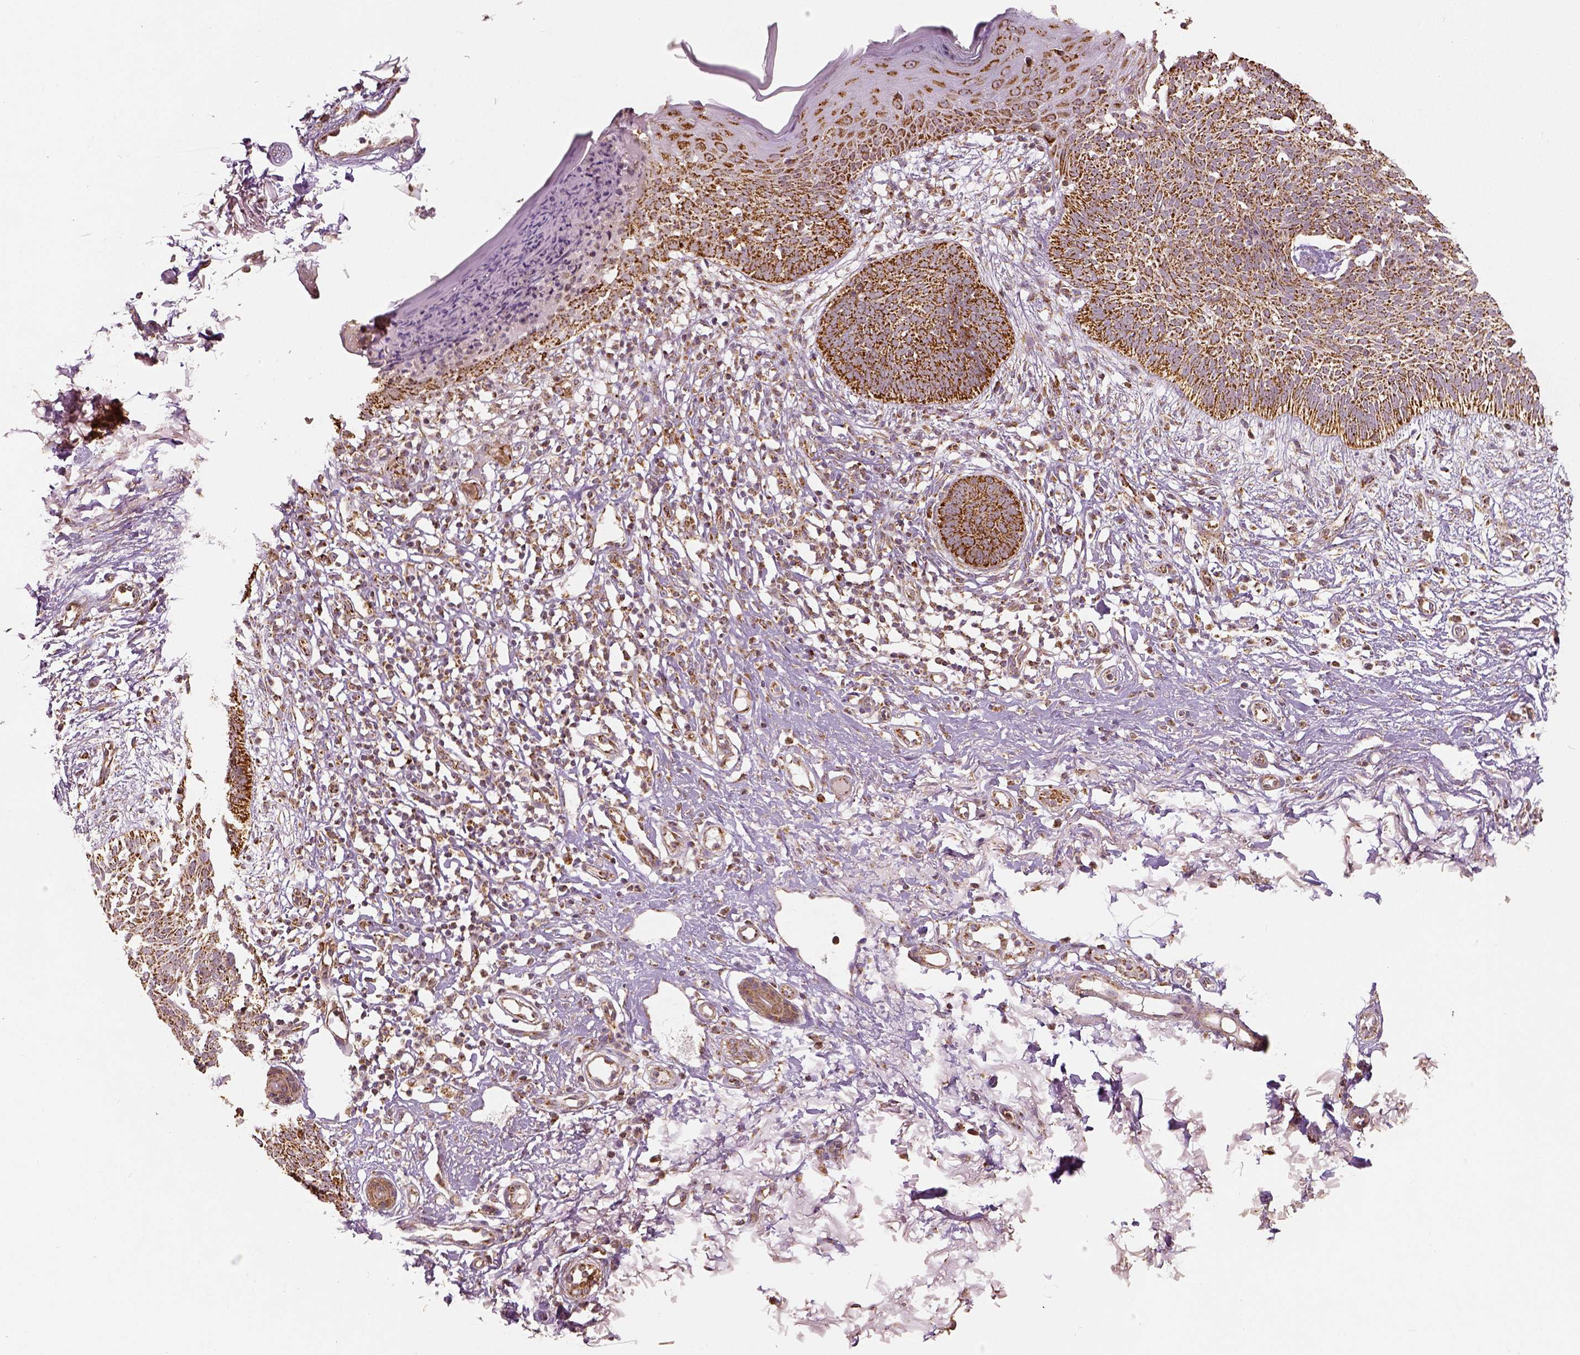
{"staining": {"intensity": "strong", "quantity": ">75%", "location": "cytoplasmic/membranous"}, "tissue": "skin cancer", "cell_type": "Tumor cells", "image_type": "cancer", "snomed": [{"axis": "morphology", "description": "Basal cell carcinoma"}, {"axis": "topography", "description": "Skin"}], "caption": "IHC photomicrograph of neoplastic tissue: skin cancer (basal cell carcinoma) stained using IHC demonstrates high levels of strong protein expression localized specifically in the cytoplasmic/membranous of tumor cells, appearing as a cytoplasmic/membranous brown color.", "gene": "PGAM5", "patient": {"sex": "female", "age": 84}}